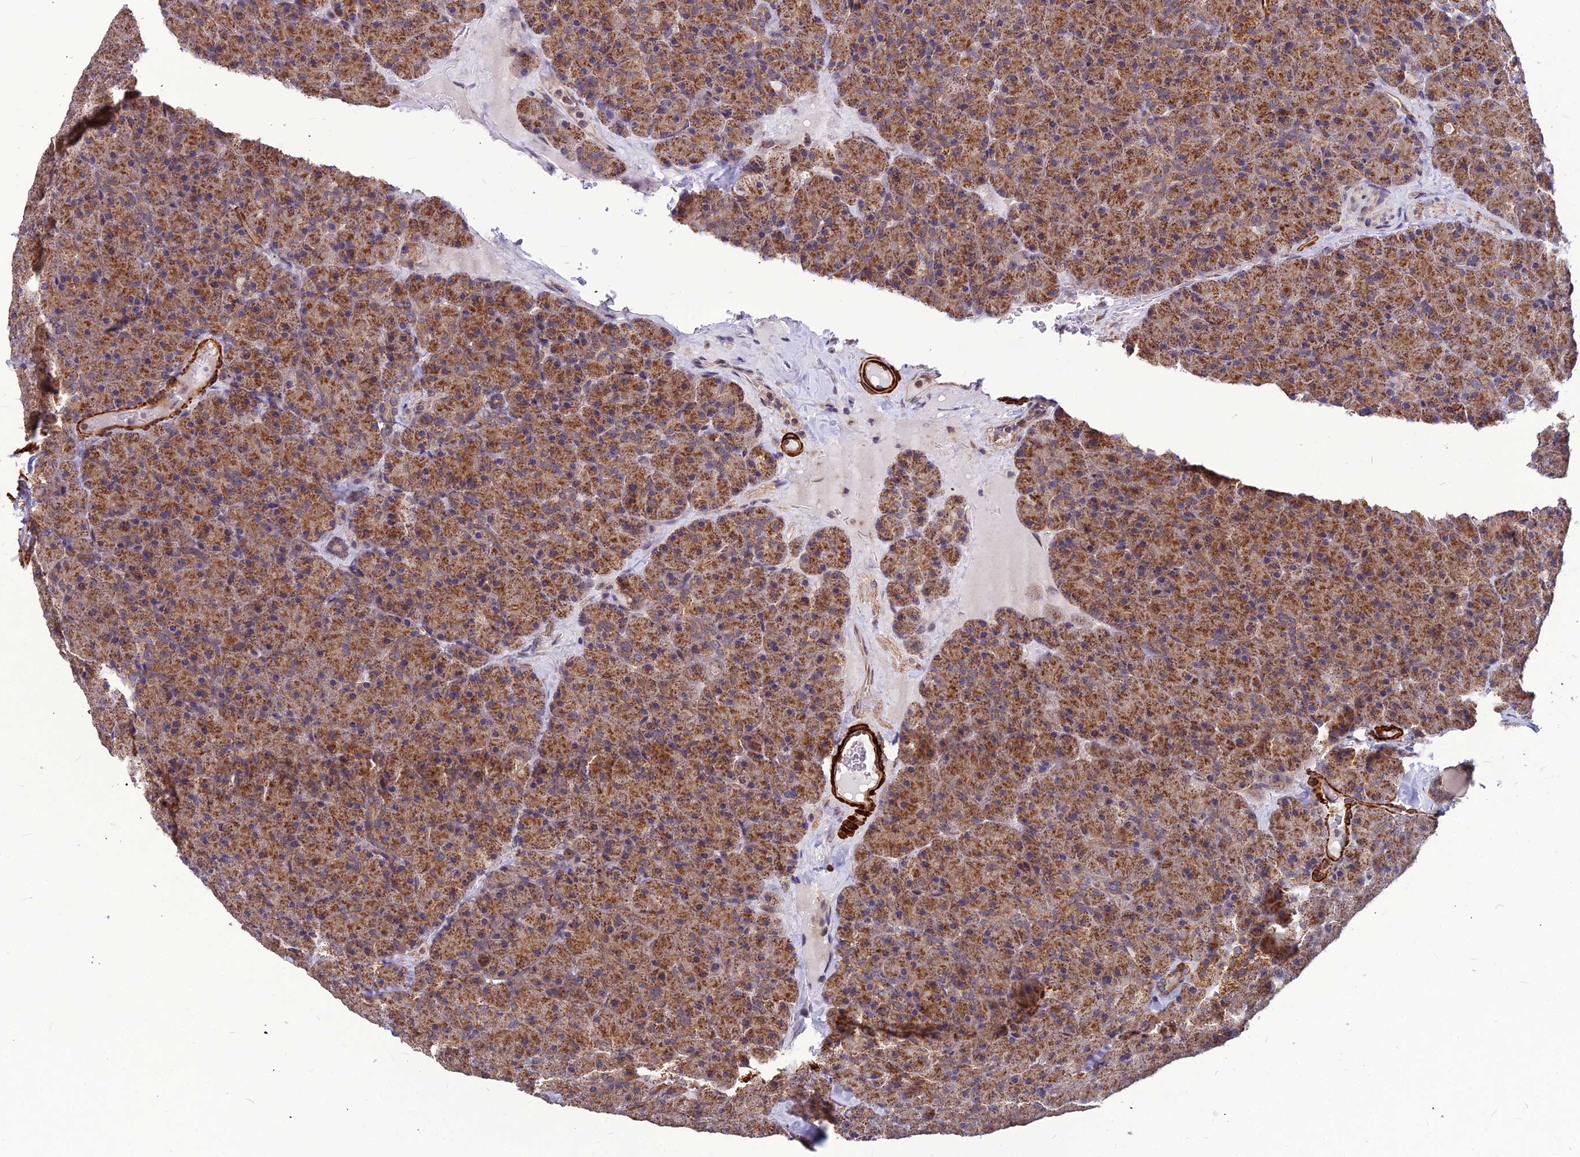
{"staining": {"intensity": "moderate", "quantity": ">75%", "location": "cytoplasmic/membranous"}, "tissue": "pancreas", "cell_type": "Exocrine glandular cells", "image_type": "normal", "snomed": [{"axis": "morphology", "description": "Normal tissue, NOS"}, {"axis": "topography", "description": "Pancreas"}], "caption": "Immunohistochemistry (IHC) of normal human pancreas exhibits medium levels of moderate cytoplasmic/membranous expression in about >75% of exocrine glandular cells.", "gene": "LEKR1", "patient": {"sex": "male", "age": 36}}